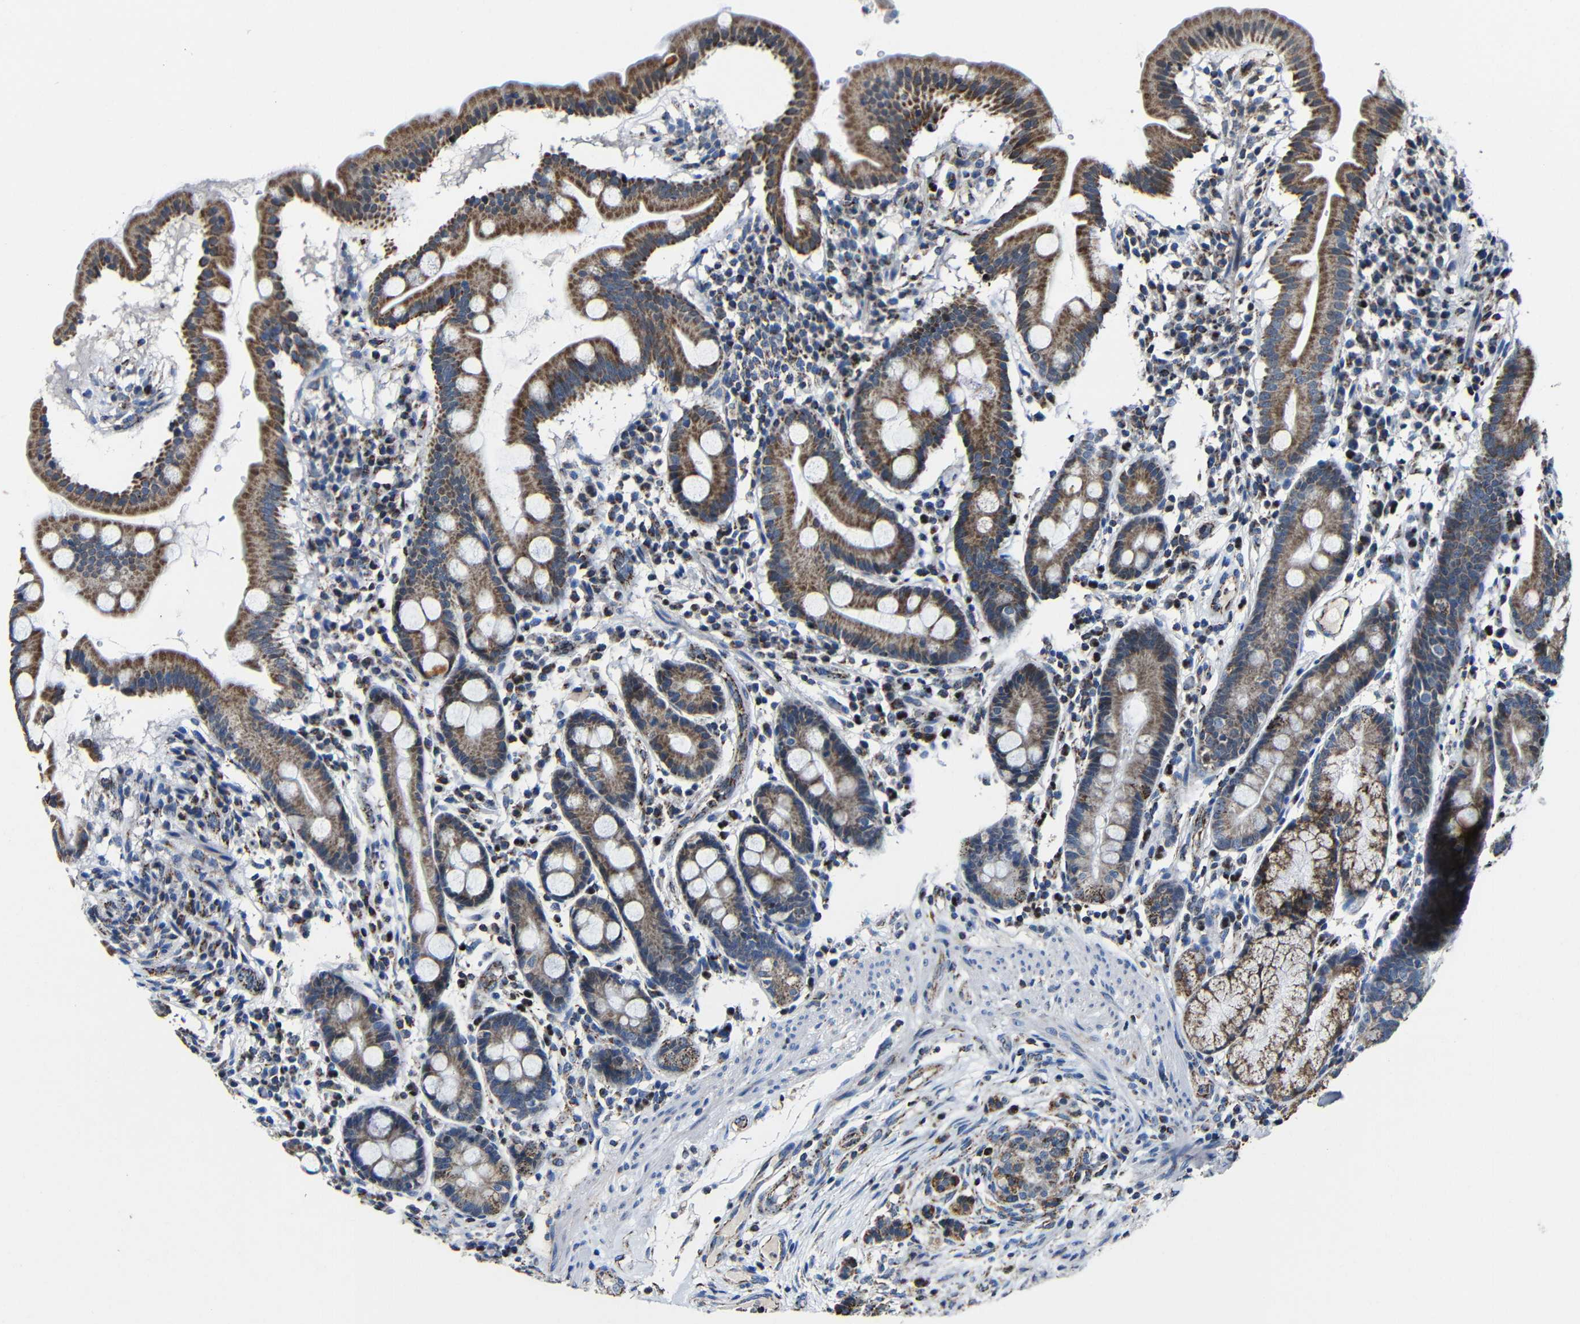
{"staining": {"intensity": "moderate", "quantity": ">75%", "location": "cytoplasmic/membranous"}, "tissue": "duodenum", "cell_type": "Glandular cells", "image_type": "normal", "snomed": [{"axis": "morphology", "description": "Normal tissue, NOS"}, {"axis": "topography", "description": "Duodenum"}], "caption": "DAB immunohistochemical staining of normal duodenum shows moderate cytoplasmic/membranous protein expression in approximately >75% of glandular cells. (IHC, brightfield microscopy, high magnification).", "gene": "CA5B", "patient": {"sex": "male", "age": 50}}